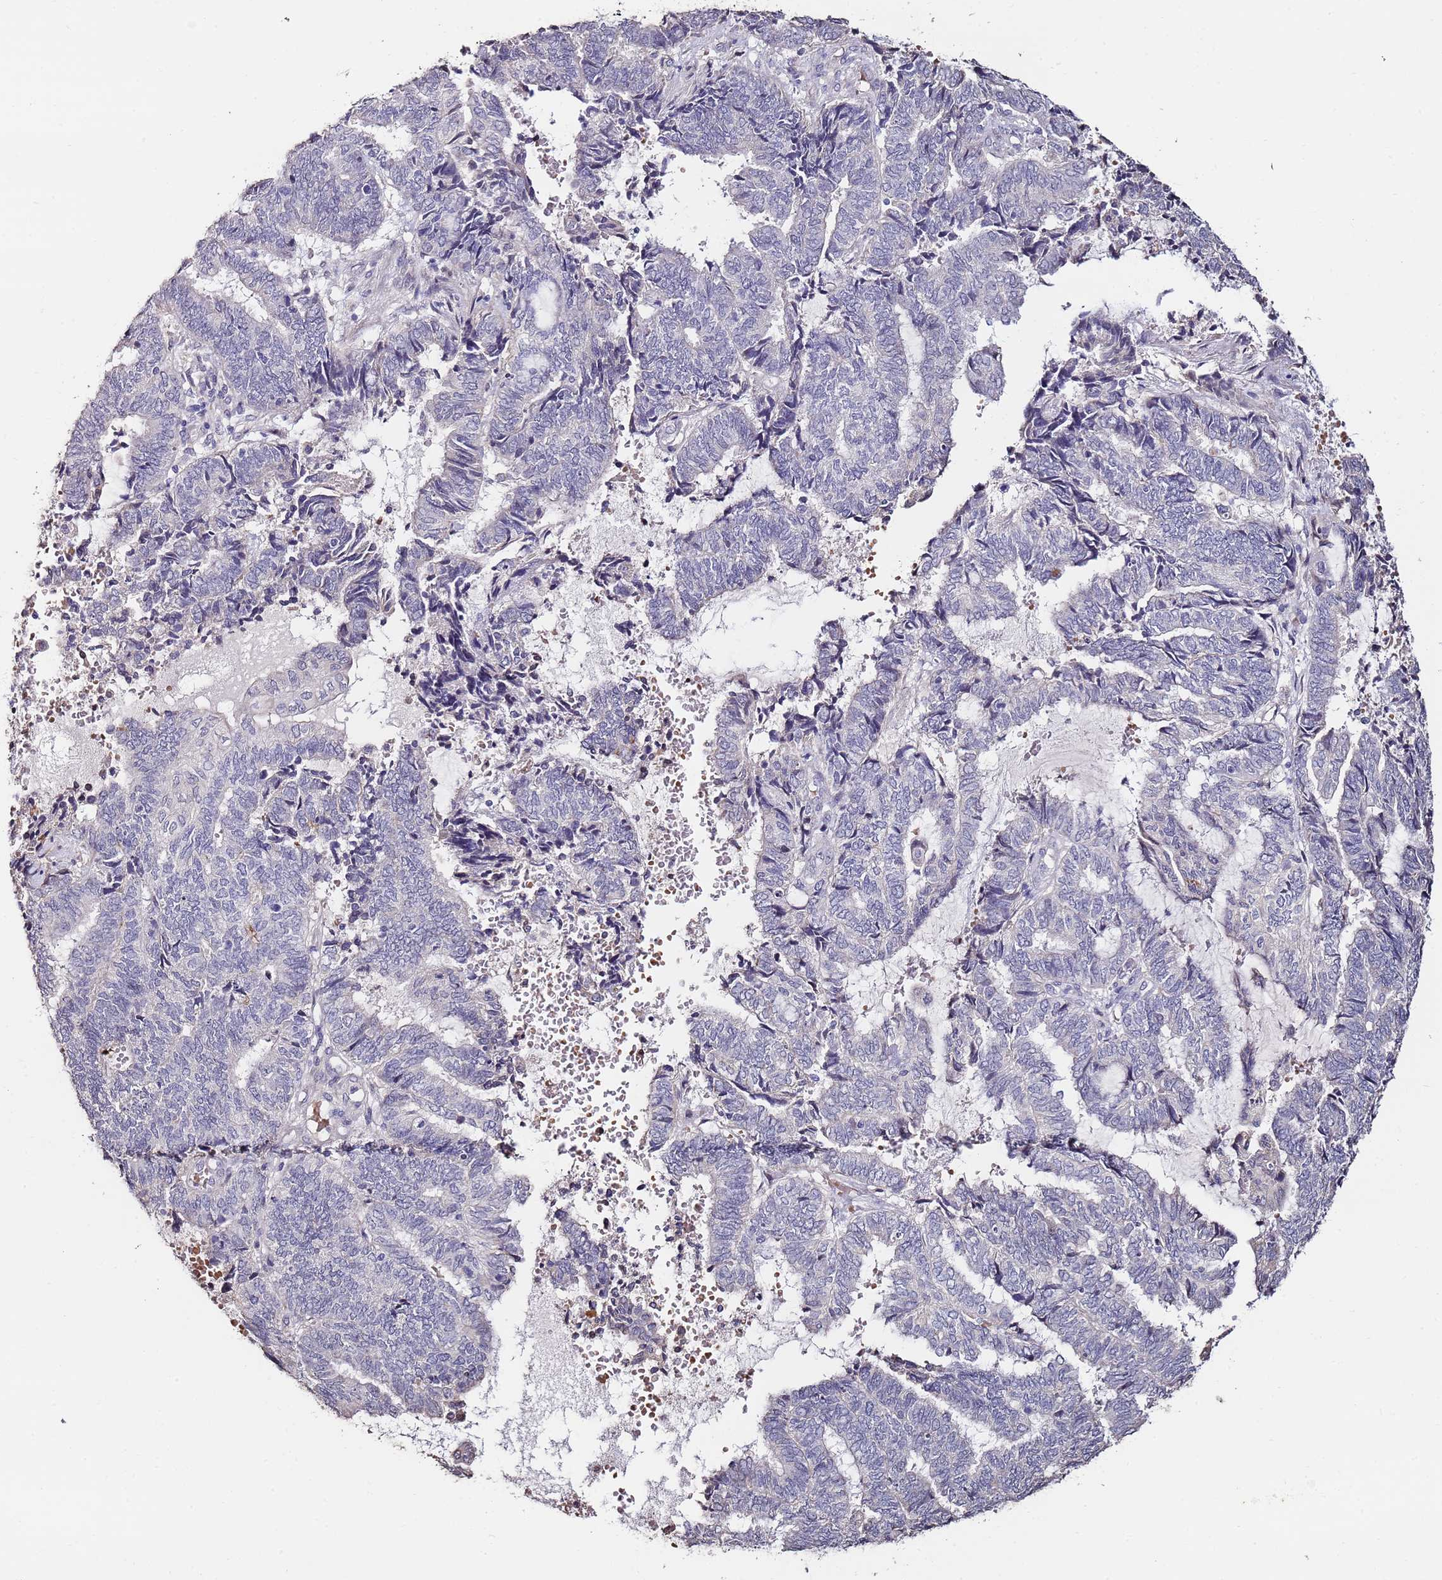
{"staining": {"intensity": "negative", "quantity": "none", "location": "none"}, "tissue": "endometrial cancer", "cell_type": "Tumor cells", "image_type": "cancer", "snomed": [{"axis": "morphology", "description": "Adenocarcinoma, NOS"}, {"axis": "topography", "description": "Uterus"}, {"axis": "topography", "description": "Endometrium"}], "caption": "IHC of endometrial cancer (adenocarcinoma) reveals no positivity in tumor cells.", "gene": "C3orf80", "patient": {"sex": "female", "age": 70}}